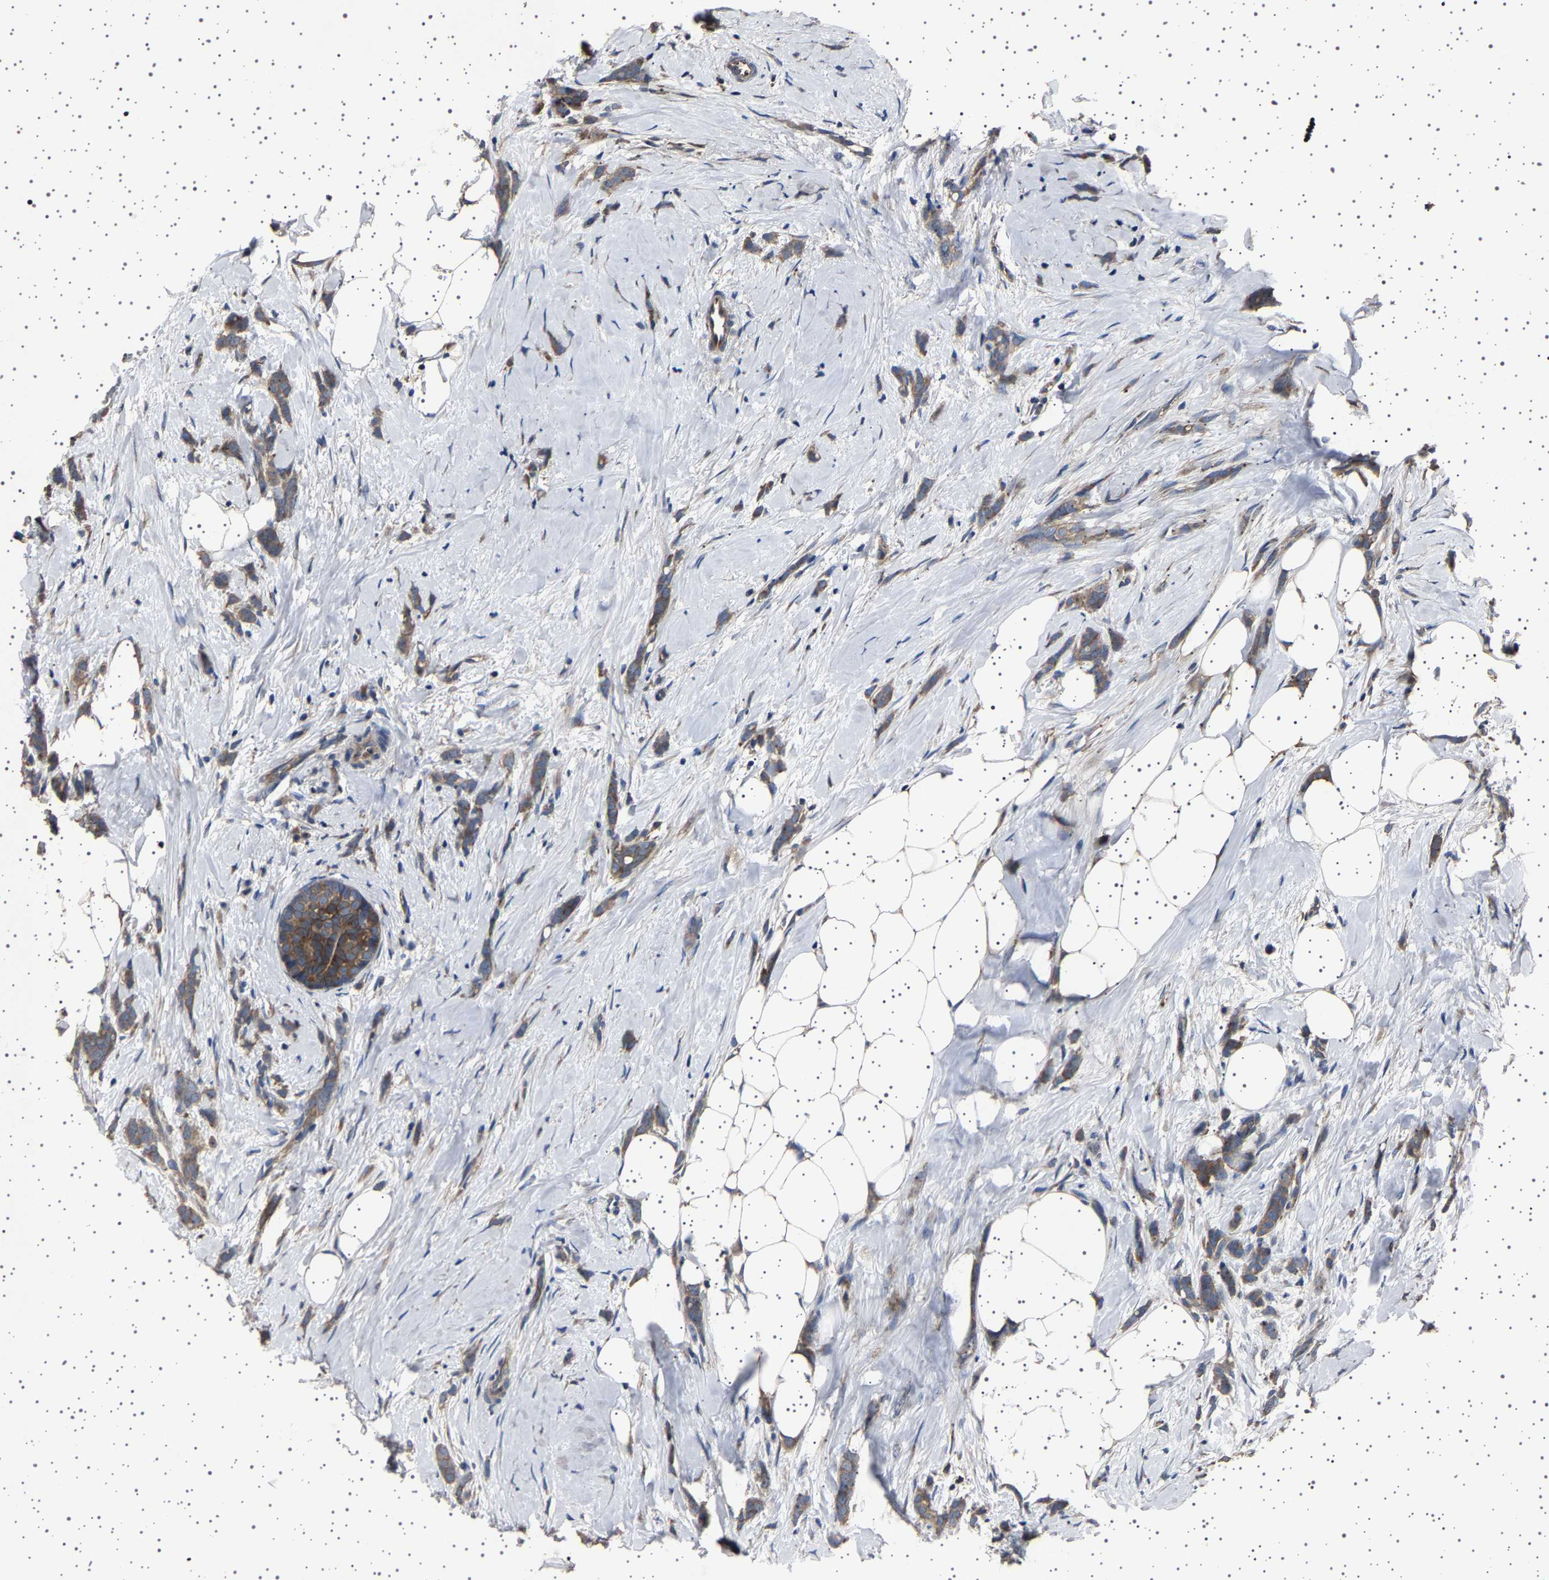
{"staining": {"intensity": "moderate", "quantity": ">75%", "location": "cytoplasmic/membranous"}, "tissue": "breast cancer", "cell_type": "Tumor cells", "image_type": "cancer", "snomed": [{"axis": "morphology", "description": "Lobular carcinoma, in situ"}, {"axis": "morphology", "description": "Lobular carcinoma"}, {"axis": "topography", "description": "Breast"}], "caption": "Moderate cytoplasmic/membranous protein positivity is appreciated in about >75% of tumor cells in breast cancer. The staining is performed using DAB brown chromogen to label protein expression. The nuclei are counter-stained blue using hematoxylin.", "gene": "NCKAP1", "patient": {"sex": "female", "age": 41}}